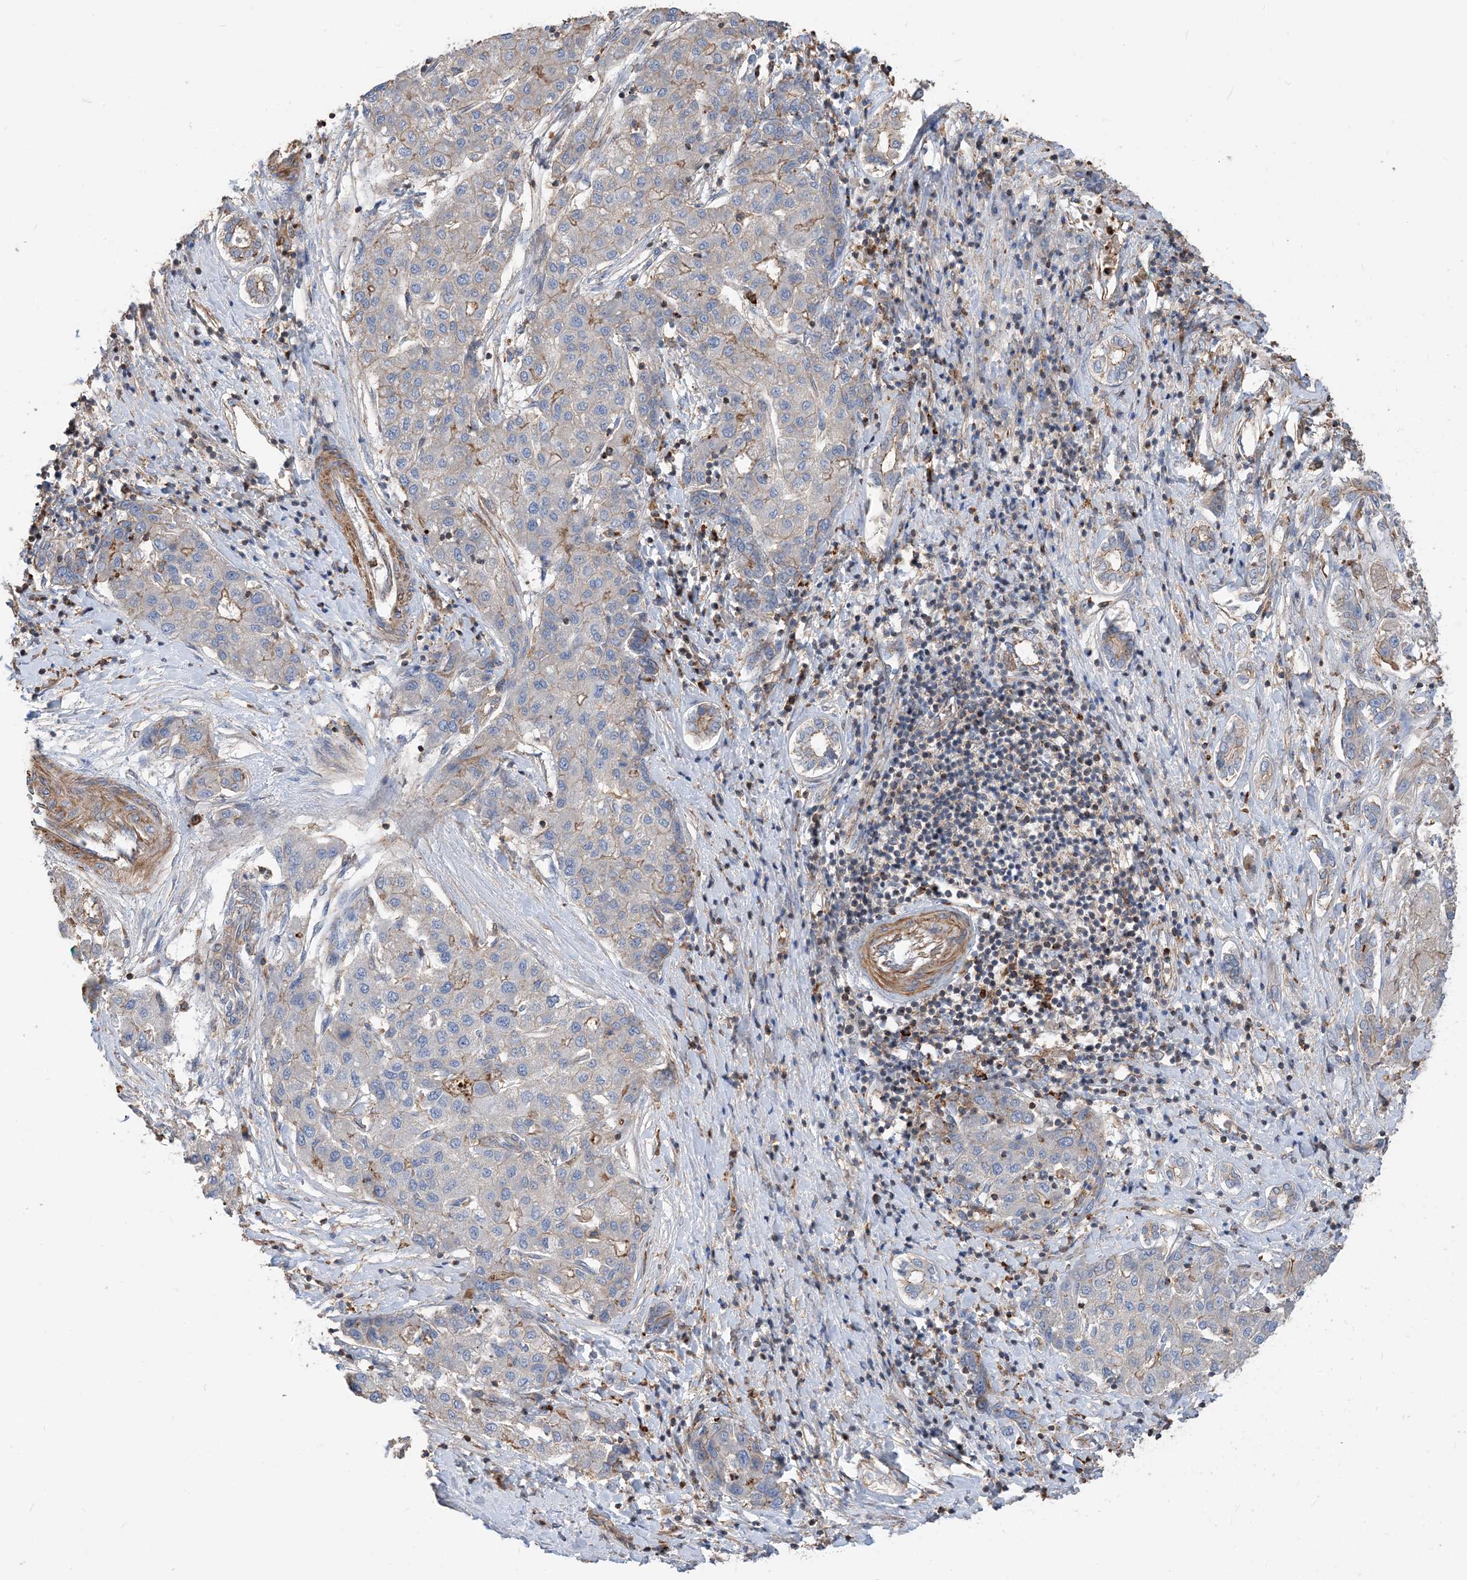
{"staining": {"intensity": "weak", "quantity": "<25%", "location": "cytoplasmic/membranous"}, "tissue": "liver cancer", "cell_type": "Tumor cells", "image_type": "cancer", "snomed": [{"axis": "morphology", "description": "Carcinoma, Hepatocellular, NOS"}, {"axis": "topography", "description": "Liver"}], "caption": "Immunohistochemical staining of liver cancer (hepatocellular carcinoma) shows no significant staining in tumor cells.", "gene": "PARVG", "patient": {"sex": "male", "age": 65}}